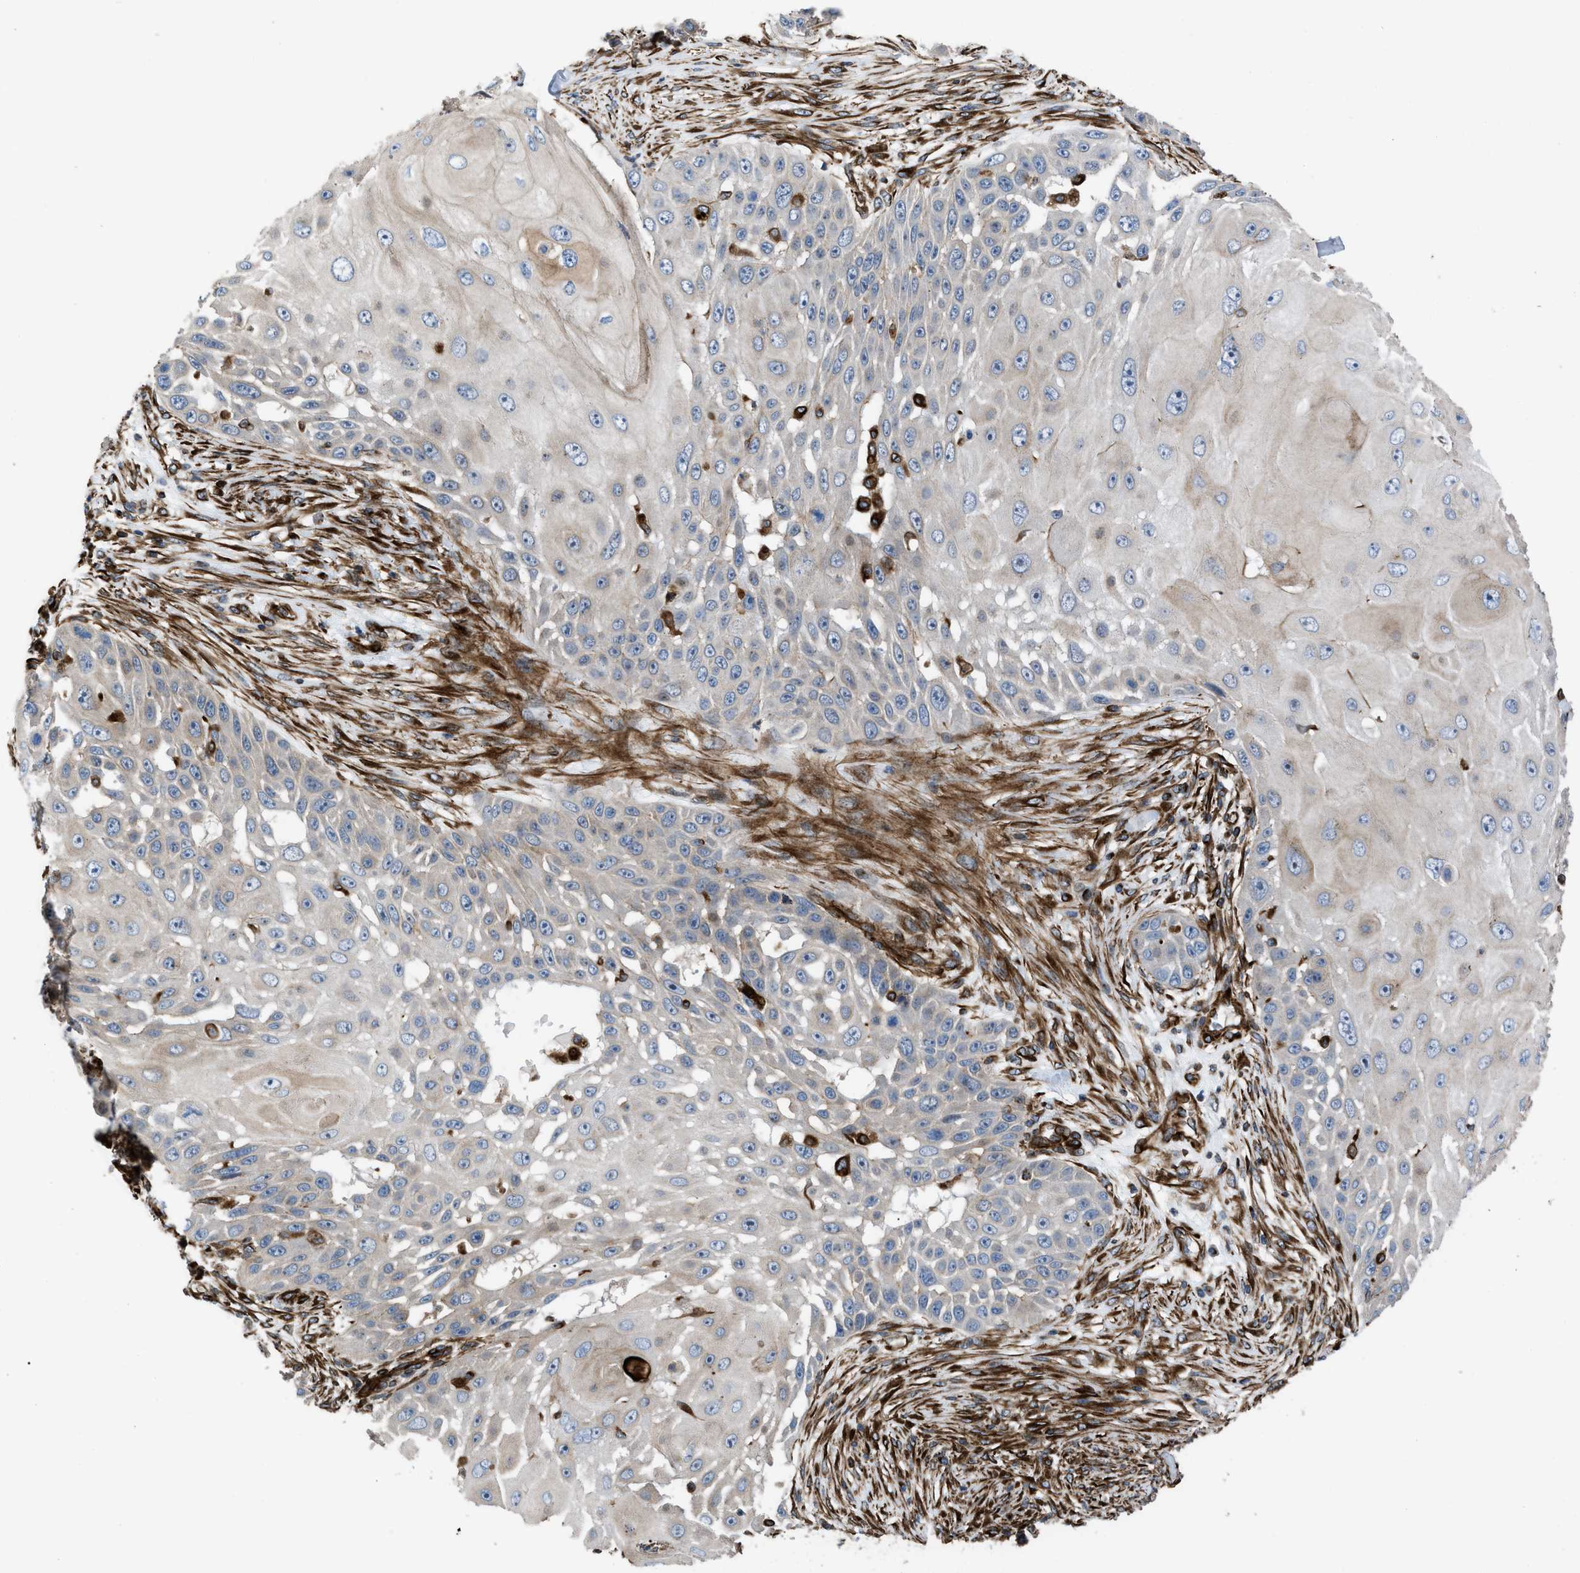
{"staining": {"intensity": "weak", "quantity": "<25%", "location": "cytoplasmic/membranous"}, "tissue": "skin cancer", "cell_type": "Tumor cells", "image_type": "cancer", "snomed": [{"axis": "morphology", "description": "Squamous cell carcinoma, NOS"}, {"axis": "topography", "description": "Skin"}], "caption": "Skin cancer (squamous cell carcinoma) was stained to show a protein in brown. There is no significant staining in tumor cells.", "gene": "PTPRE", "patient": {"sex": "female", "age": 44}}